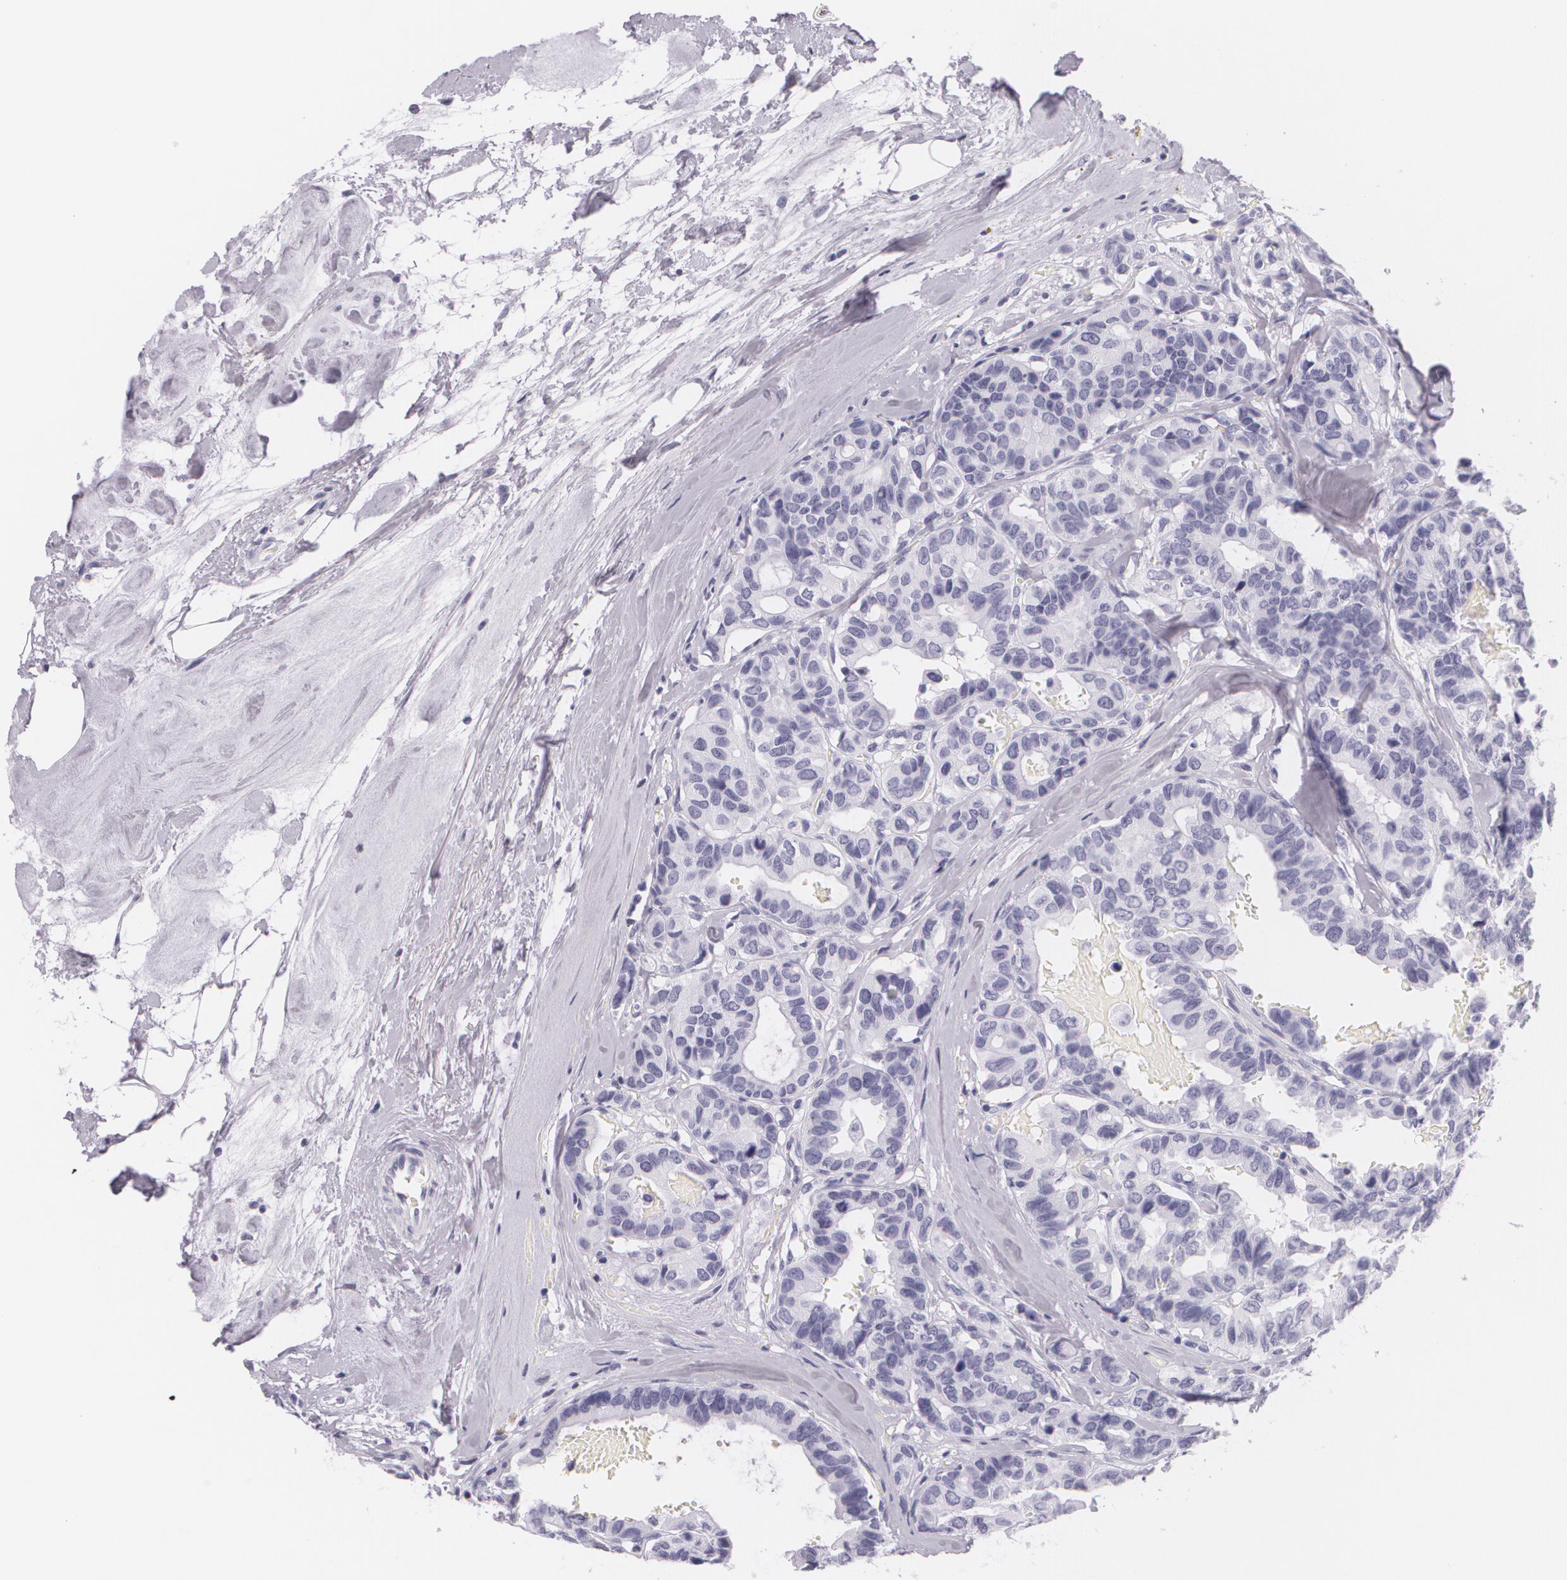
{"staining": {"intensity": "negative", "quantity": "none", "location": "none"}, "tissue": "breast cancer", "cell_type": "Tumor cells", "image_type": "cancer", "snomed": [{"axis": "morphology", "description": "Duct carcinoma"}, {"axis": "topography", "description": "Breast"}], "caption": "DAB immunohistochemical staining of infiltrating ductal carcinoma (breast) shows no significant expression in tumor cells. (Immunohistochemistry, brightfield microscopy, high magnification).", "gene": "DLG4", "patient": {"sex": "female", "age": 69}}